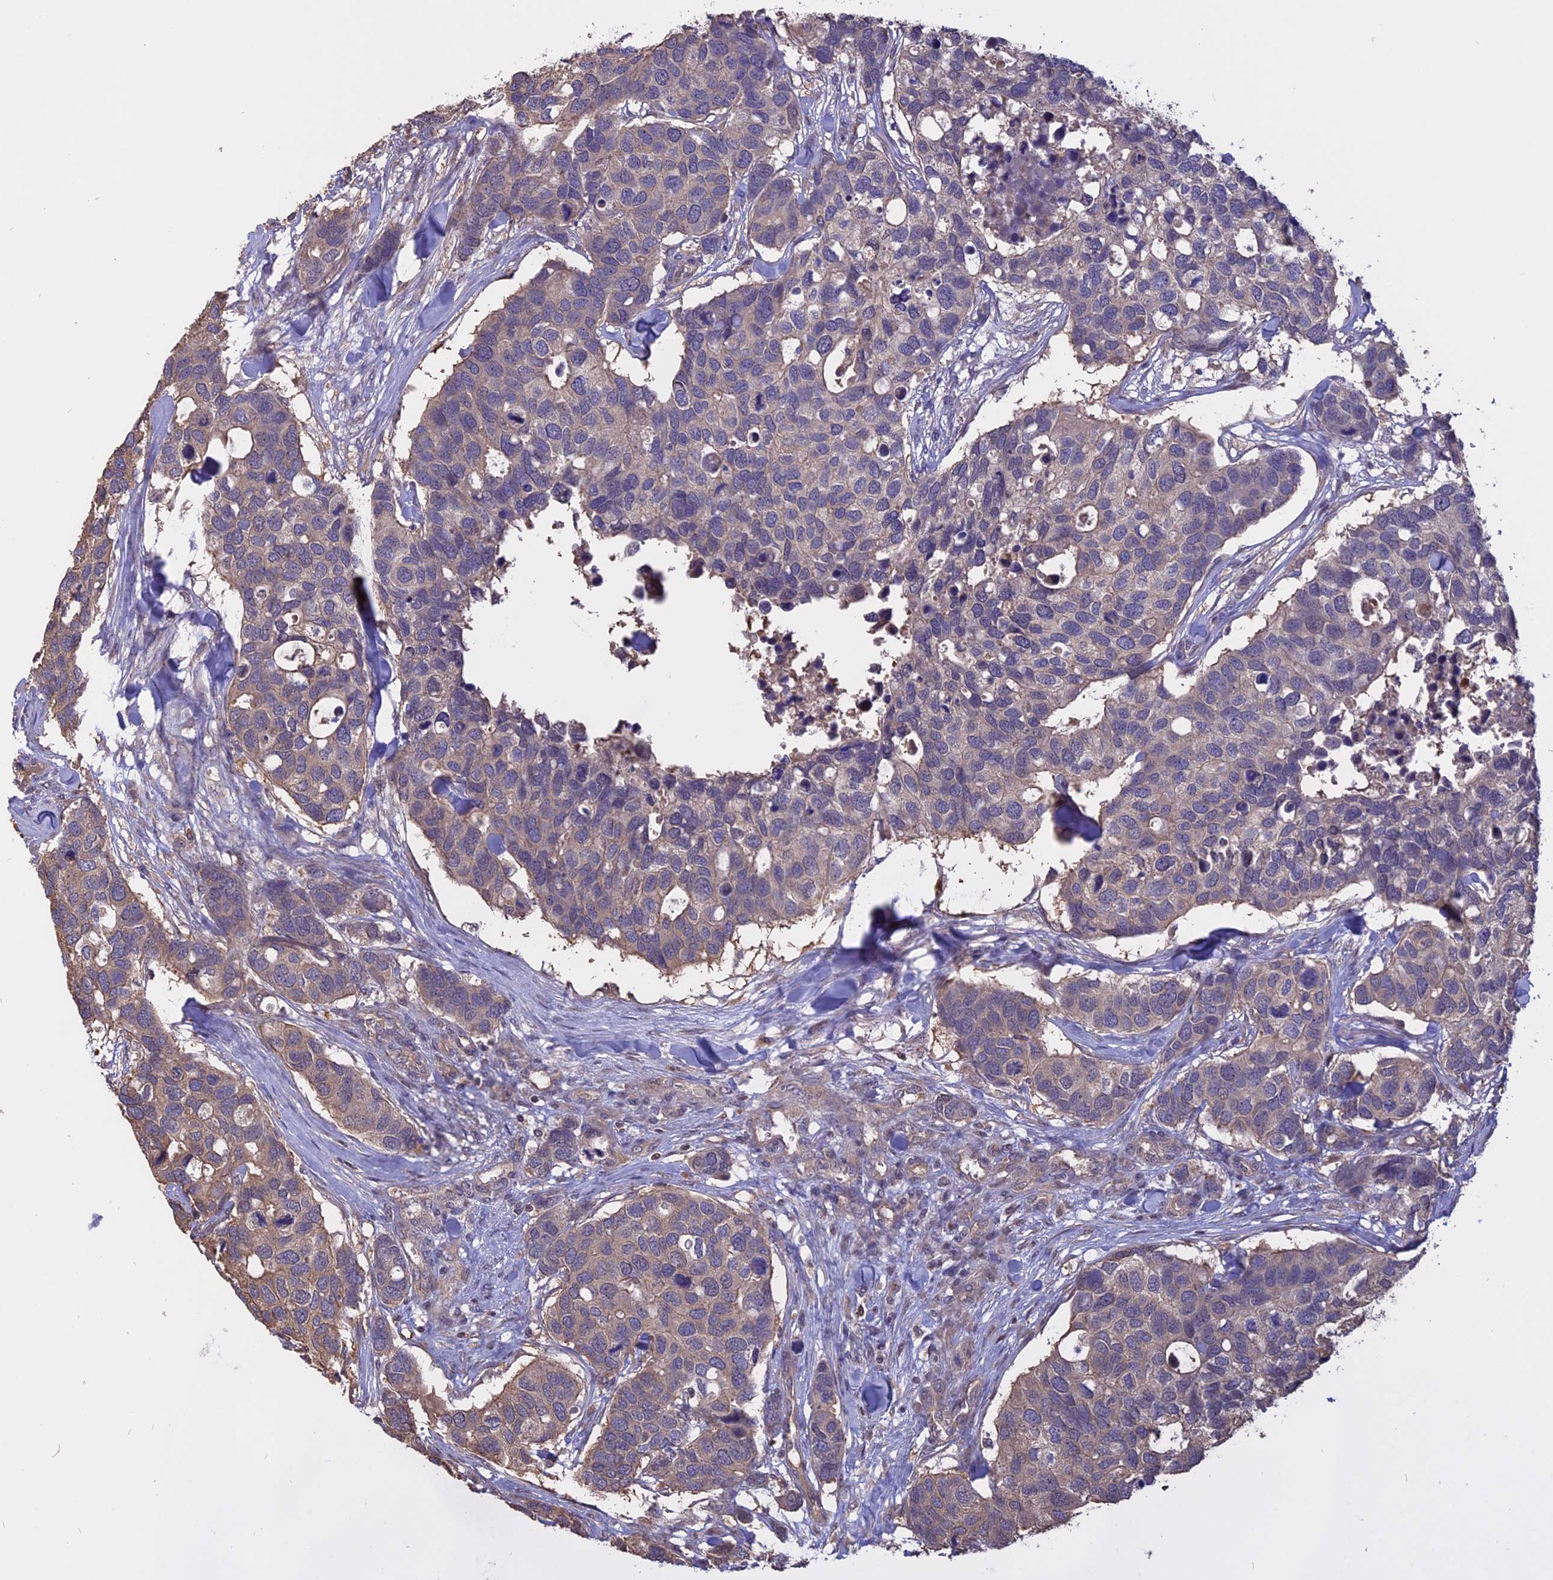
{"staining": {"intensity": "weak", "quantity": "25%-75%", "location": "cytoplasmic/membranous"}, "tissue": "breast cancer", "cell_type": "Tumor cells", "image_type": "cancer", "snomed": [{"axis": "morphology", "description": "Duct carcinoma"}, {"axis": "topography", "description": "Breast"}], "caption": "This histopathology image demonstrates breast infiltrating ductal carcinoma stained with immunohistochemistry to label a protein in brown. The cytoplasmic/membranous of tumor cells show weak positivity for the protein. Nuclei are counter-stained blue.", "gene": "CARMIL2", "patient": {"sex": "female", "age": 83}}